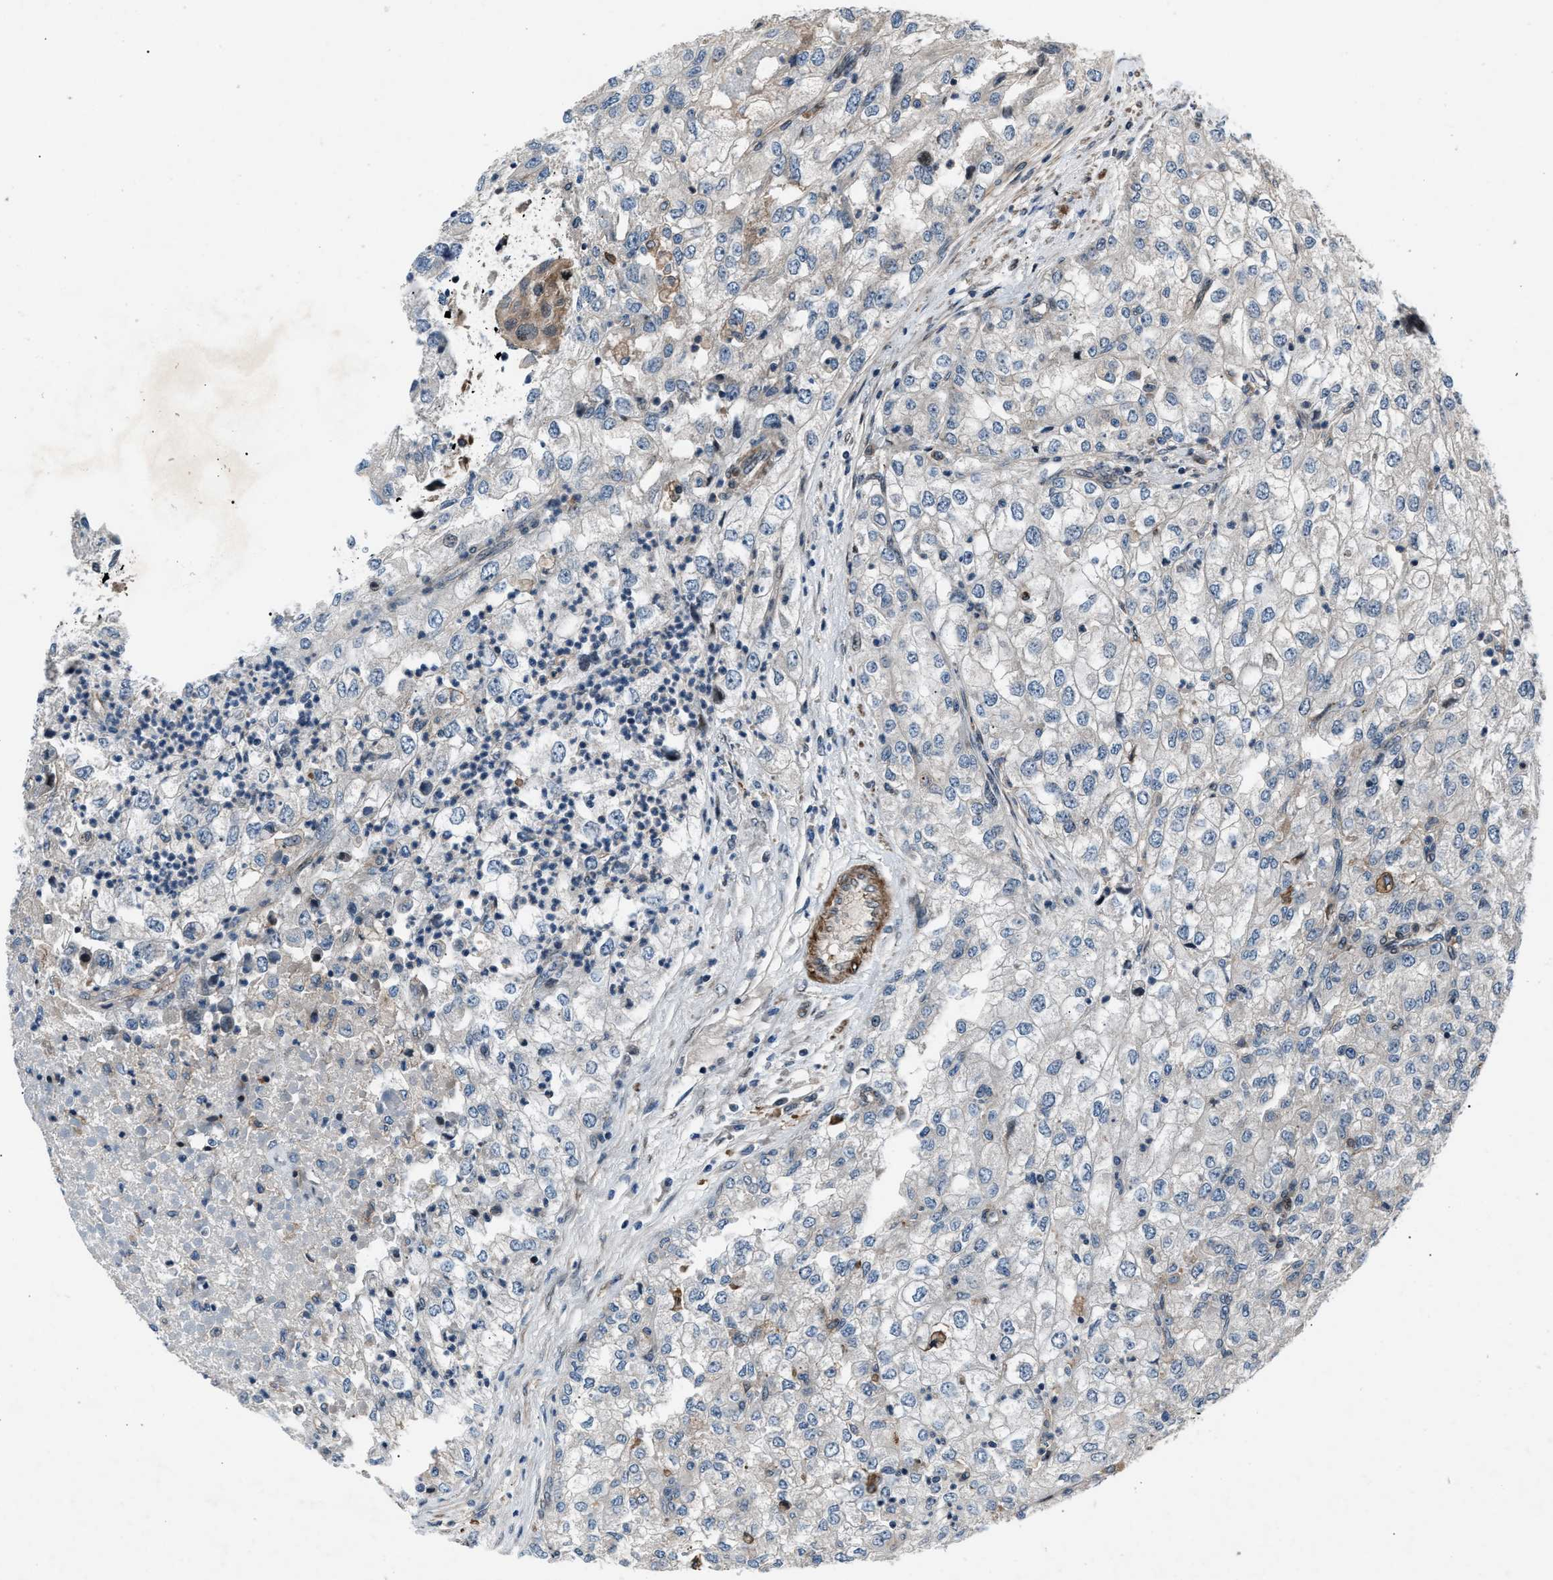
{"staining": {"intensity": "negative", "quantity": "none", "location": "none"}, "tissue": "renal cancer", "cell_type": "Tumor cells", "image_type": "cancer", "snomed": [{"axis": "morphology", "description": "Adenocarcinoma, NOS"}, {"axis": "topography", "description": "Kidney"}], "caption": "Immunohistochemistry (IHC) photomicrograph of renal cancer (adenocarcinoma) stained for a protein (brown), which reveals no expression in tumor cells. The staining was performed using DAB to visualize the protein expression in brown, while the nuclei were stained in blue with hematoxylin (Magnification: 20x).", "gene": "DYNC2I1", "patient": {"sex": "female", "age": 54}}